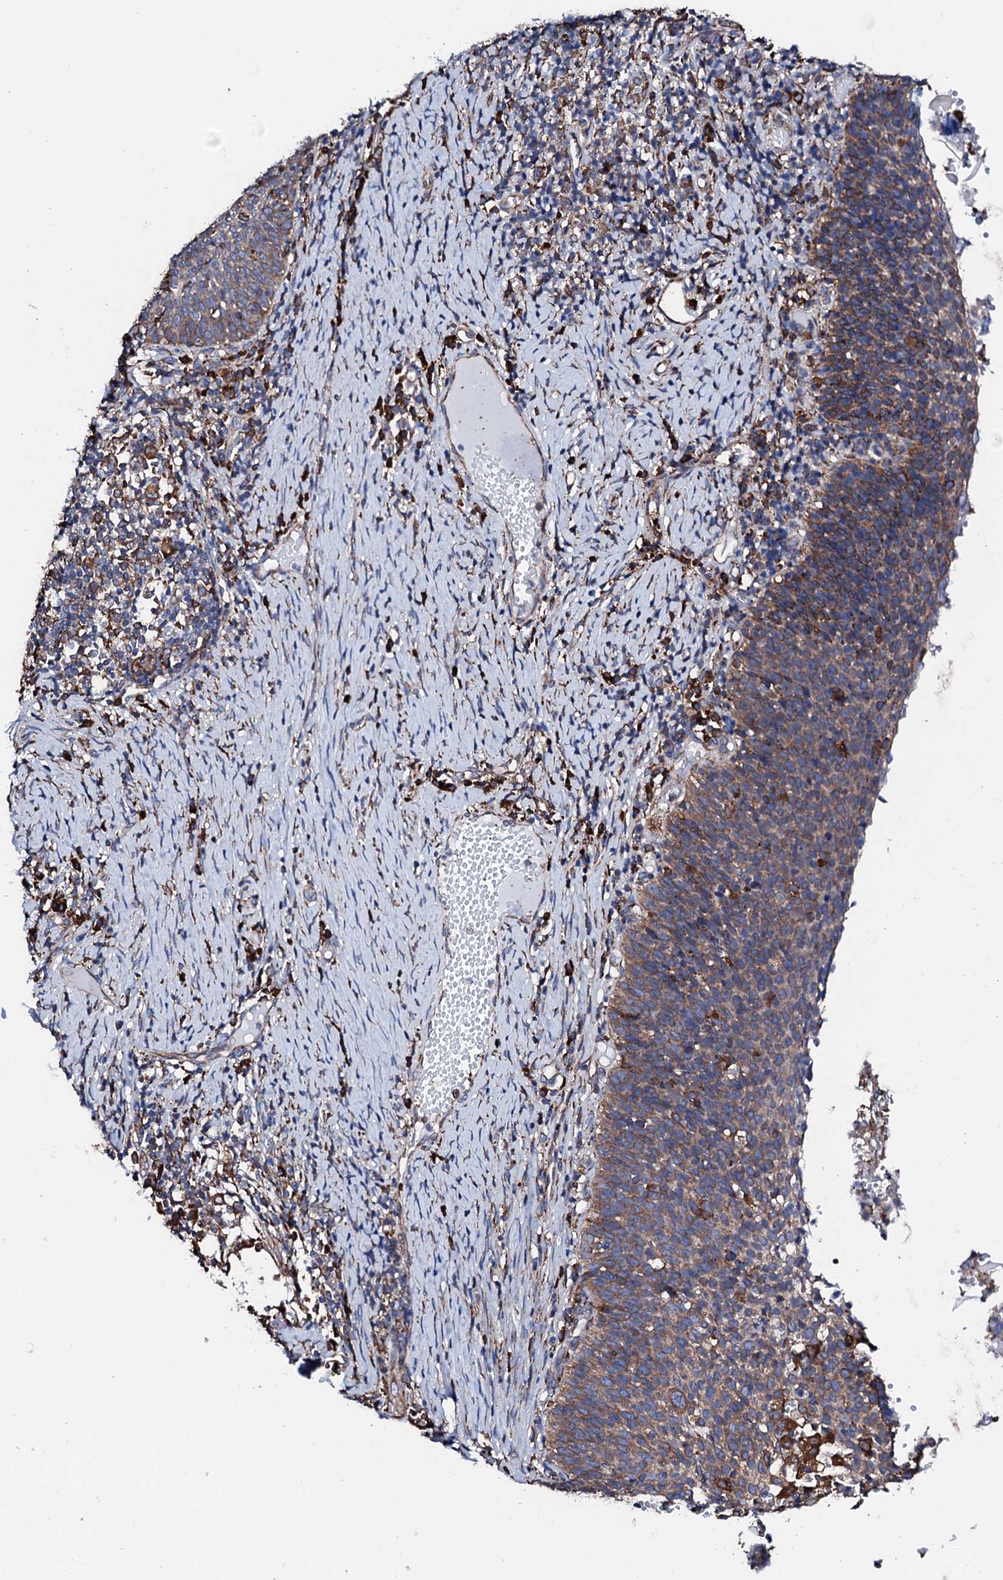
{"staining": {"intensity": "moderate", "quantity": ">75%", "location": "cytoplasmic/membranous"}, "tissue": "cervical cancer", "cell_type": "Tumor cells", "image_type": "cancer", "snomed": [{"axis": "morphology", "description": "Normal tissue, NOS"}, {"axis": "morphology", "description": "Squamous cell carcinoma, NOS"}, {"axis": "topography", "description": "Cervix"}], "caption": "This photomicrograph shows IHC staining of human cervical cancer, with medium moderate cytoplasmic/membranous expression in about >75% of tumor cells.", "gene": "AMDHD1", "patient": {"sex": "female", "age": 39}}